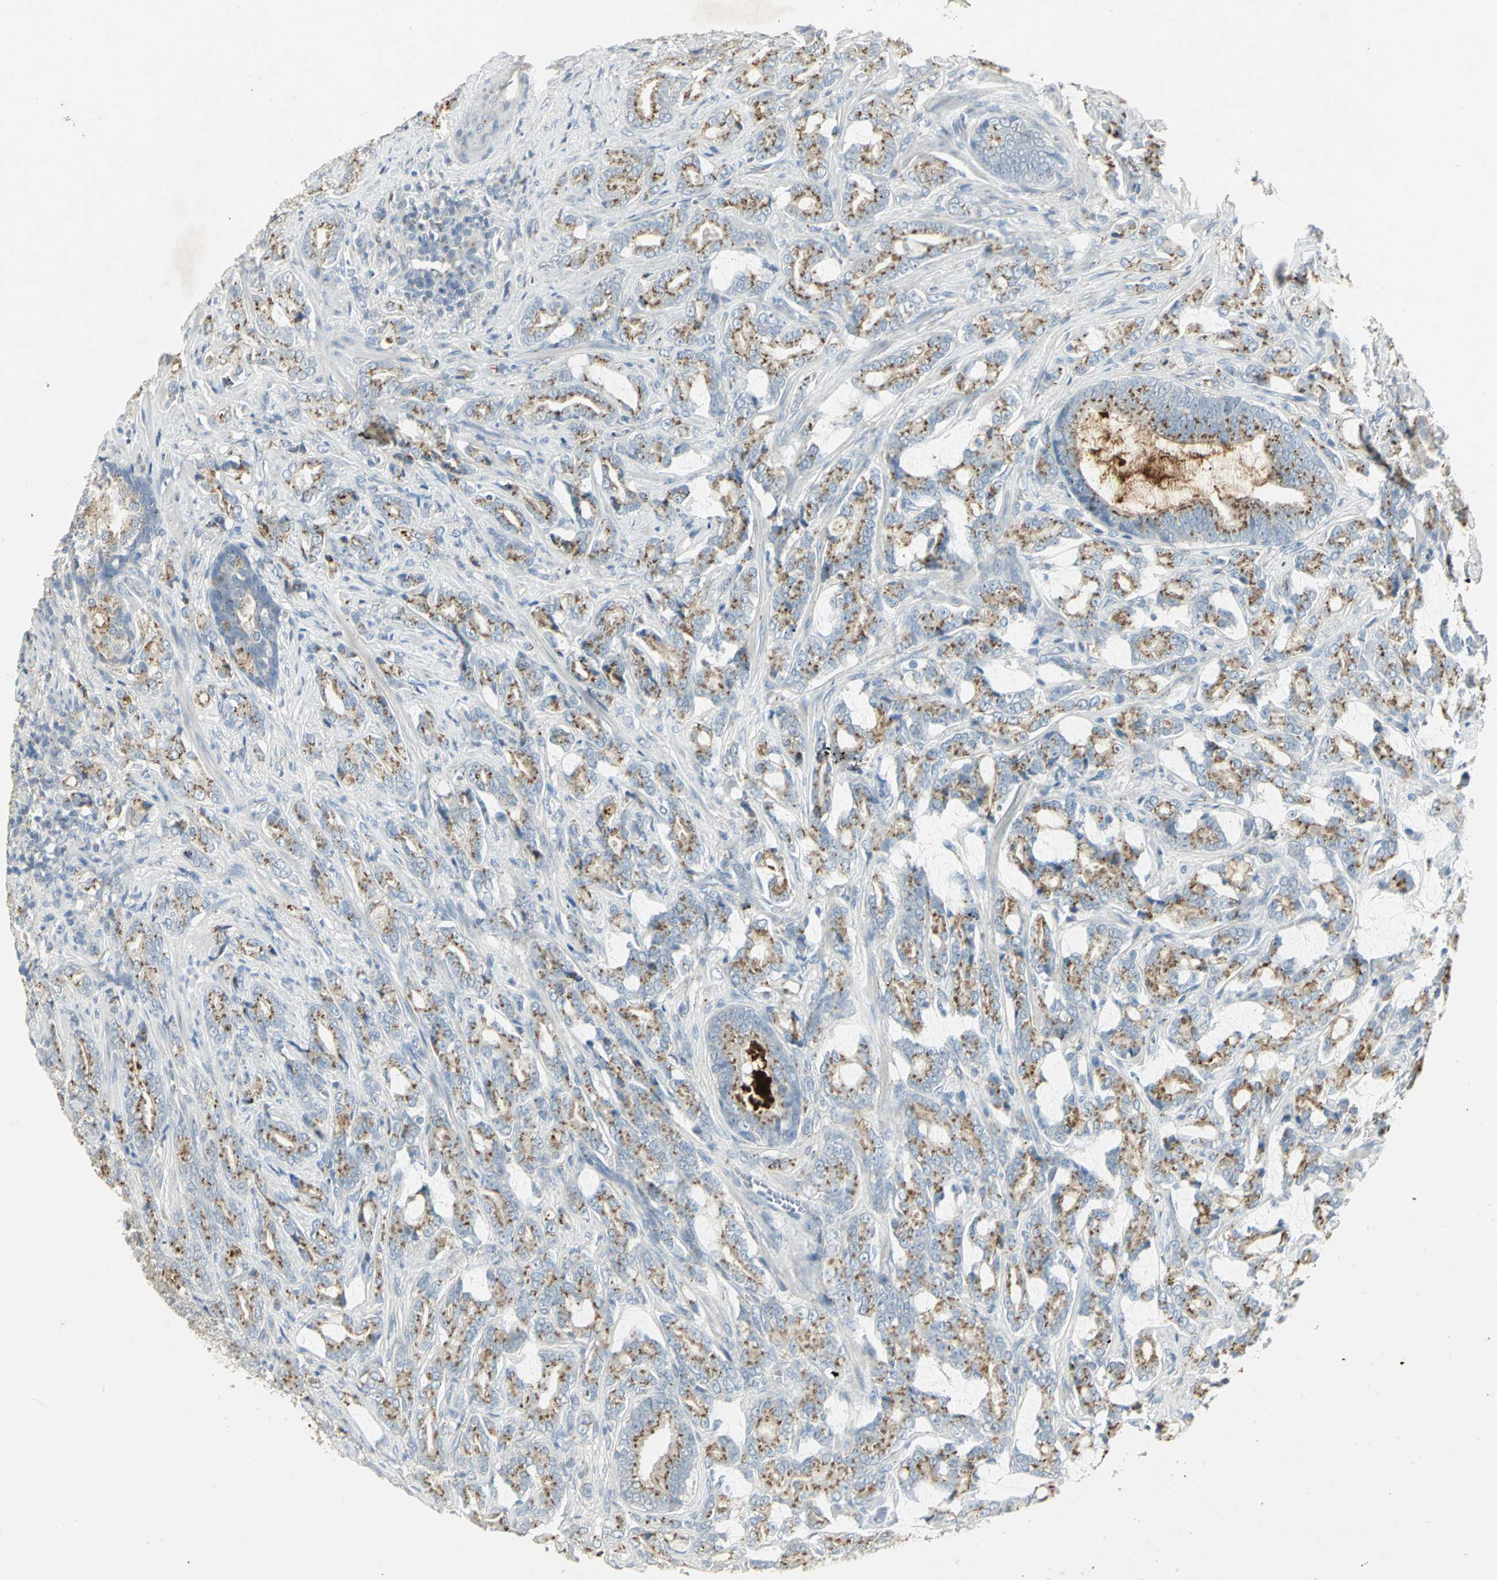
{"staining": {"intensity": "moderate", "quantity": "25%-75%", "location": "cytoplasmic/membranous"}, "tissue": "prostate cancer", "cell_type": "Tumor cells", "image_type": "cancer", "snomed": [{"axis": "morphology", "description": "Adenocarcinoma, Low grade"}, {"axis": "topography", "description": "Prostate"}], "caption": "A medium amount of moderate cytoplasmic/membranous positivity is seen in approximately 25%-75% of tumor cells in prostate cancer tissue.", "gene": "TM9SF2", "patient": {"sex": "male", "age": 58}}